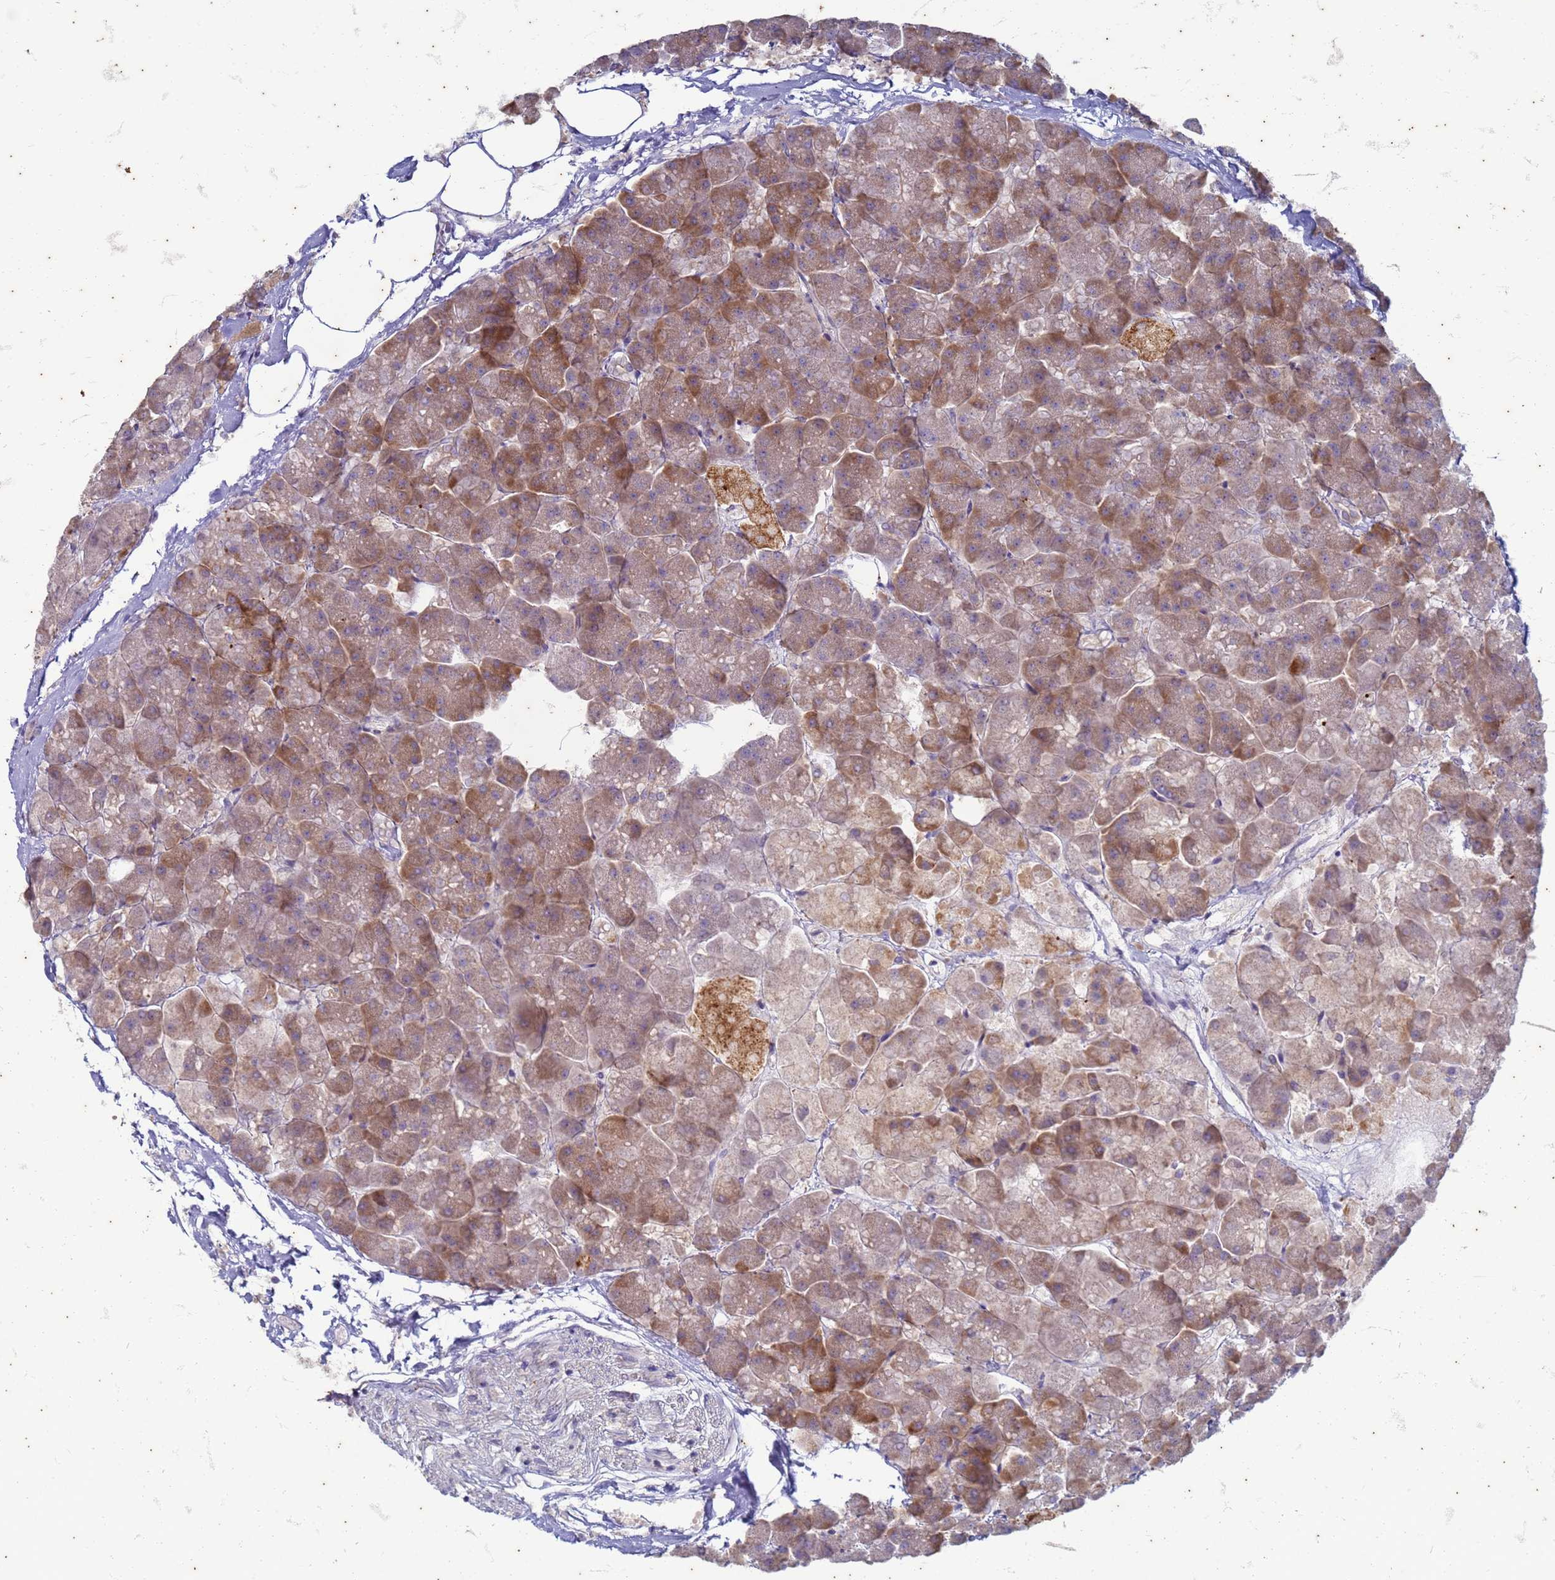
{"staining": {"intensity": "moderate", "quantity": ">75%", "location": "cytoplasmic/membranous"}, "tissue": "pancreas", "cell_type": "Exocrine glandular cells", "image_type": "normal", "snomed": [{"axis": "morphology", "description": "Normal tissue, NOS"}, {"axis": "topography", "description": "Pancreas"}, {"axis": "topography", "description": "Peripheral nerve tissue"}], "caption": "Exocrine glandular cells reveal moderate cytoplasmic/membranous positivity in approximately >75% of cells in unremarkable pancreas.", "gene": "SUCO", "patient": {"sex": "male", "age": 54}}